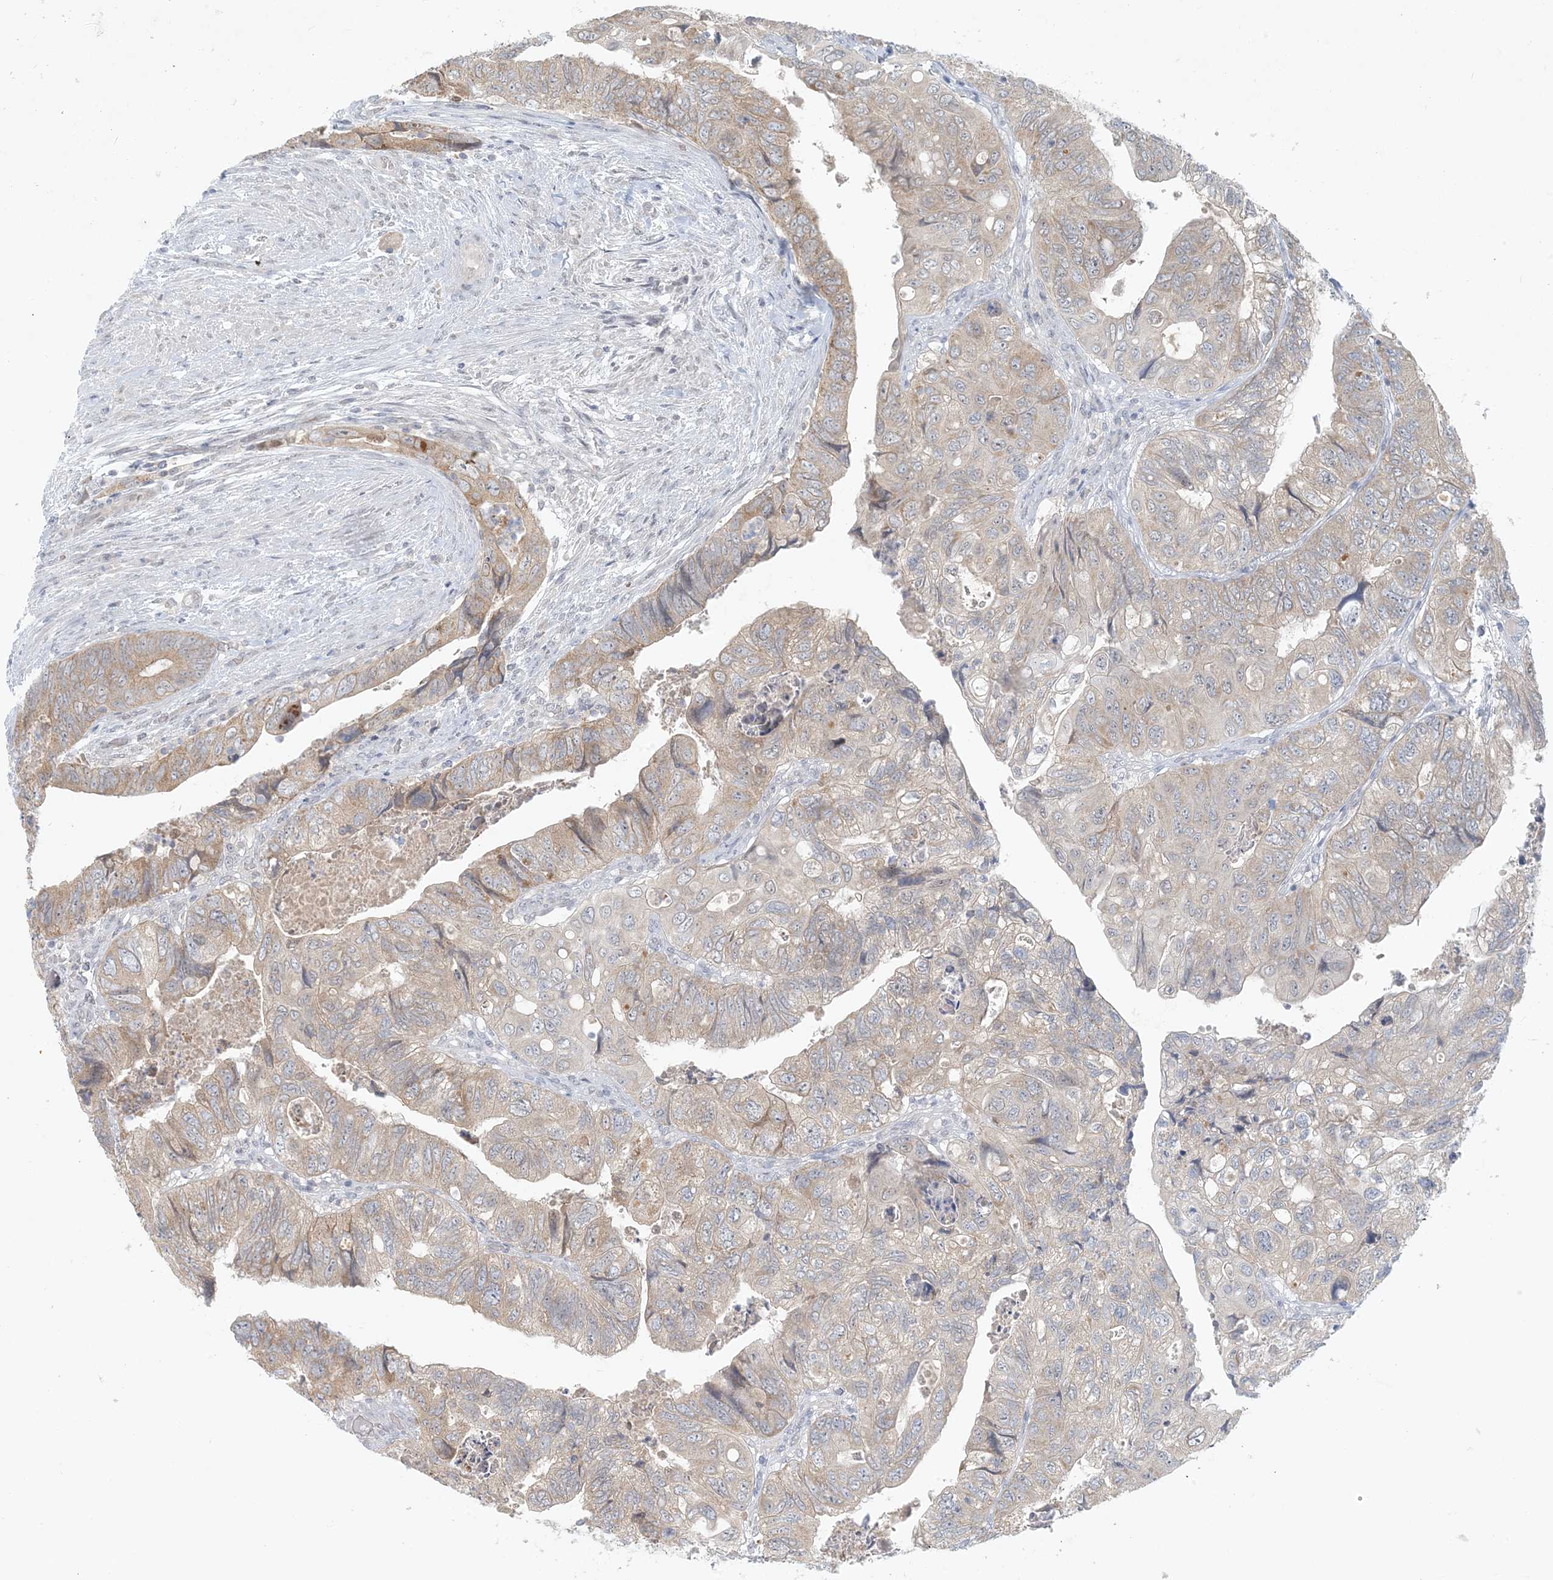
{"staining": {"intensity": "weak", "quantity": ">75%", "location": "cytoplasmic/membranous"}, "tissue": "colorectal cancer", "cell_type": "Tumor cells", "image_type": "cancer", "snomed": [{"axis": "morphology", "description": "Adenocarcinoma, NOS"}, {"axis": "topography", "description": "Rectum"}], "caption": "Colorectal cancer (adenocarcinoma) stained for a protein displays weak cytoplasmic/membranous positivity in tumor cells.", "gene": "OBI1", "patient": {"sex": "male", "age": 63}}